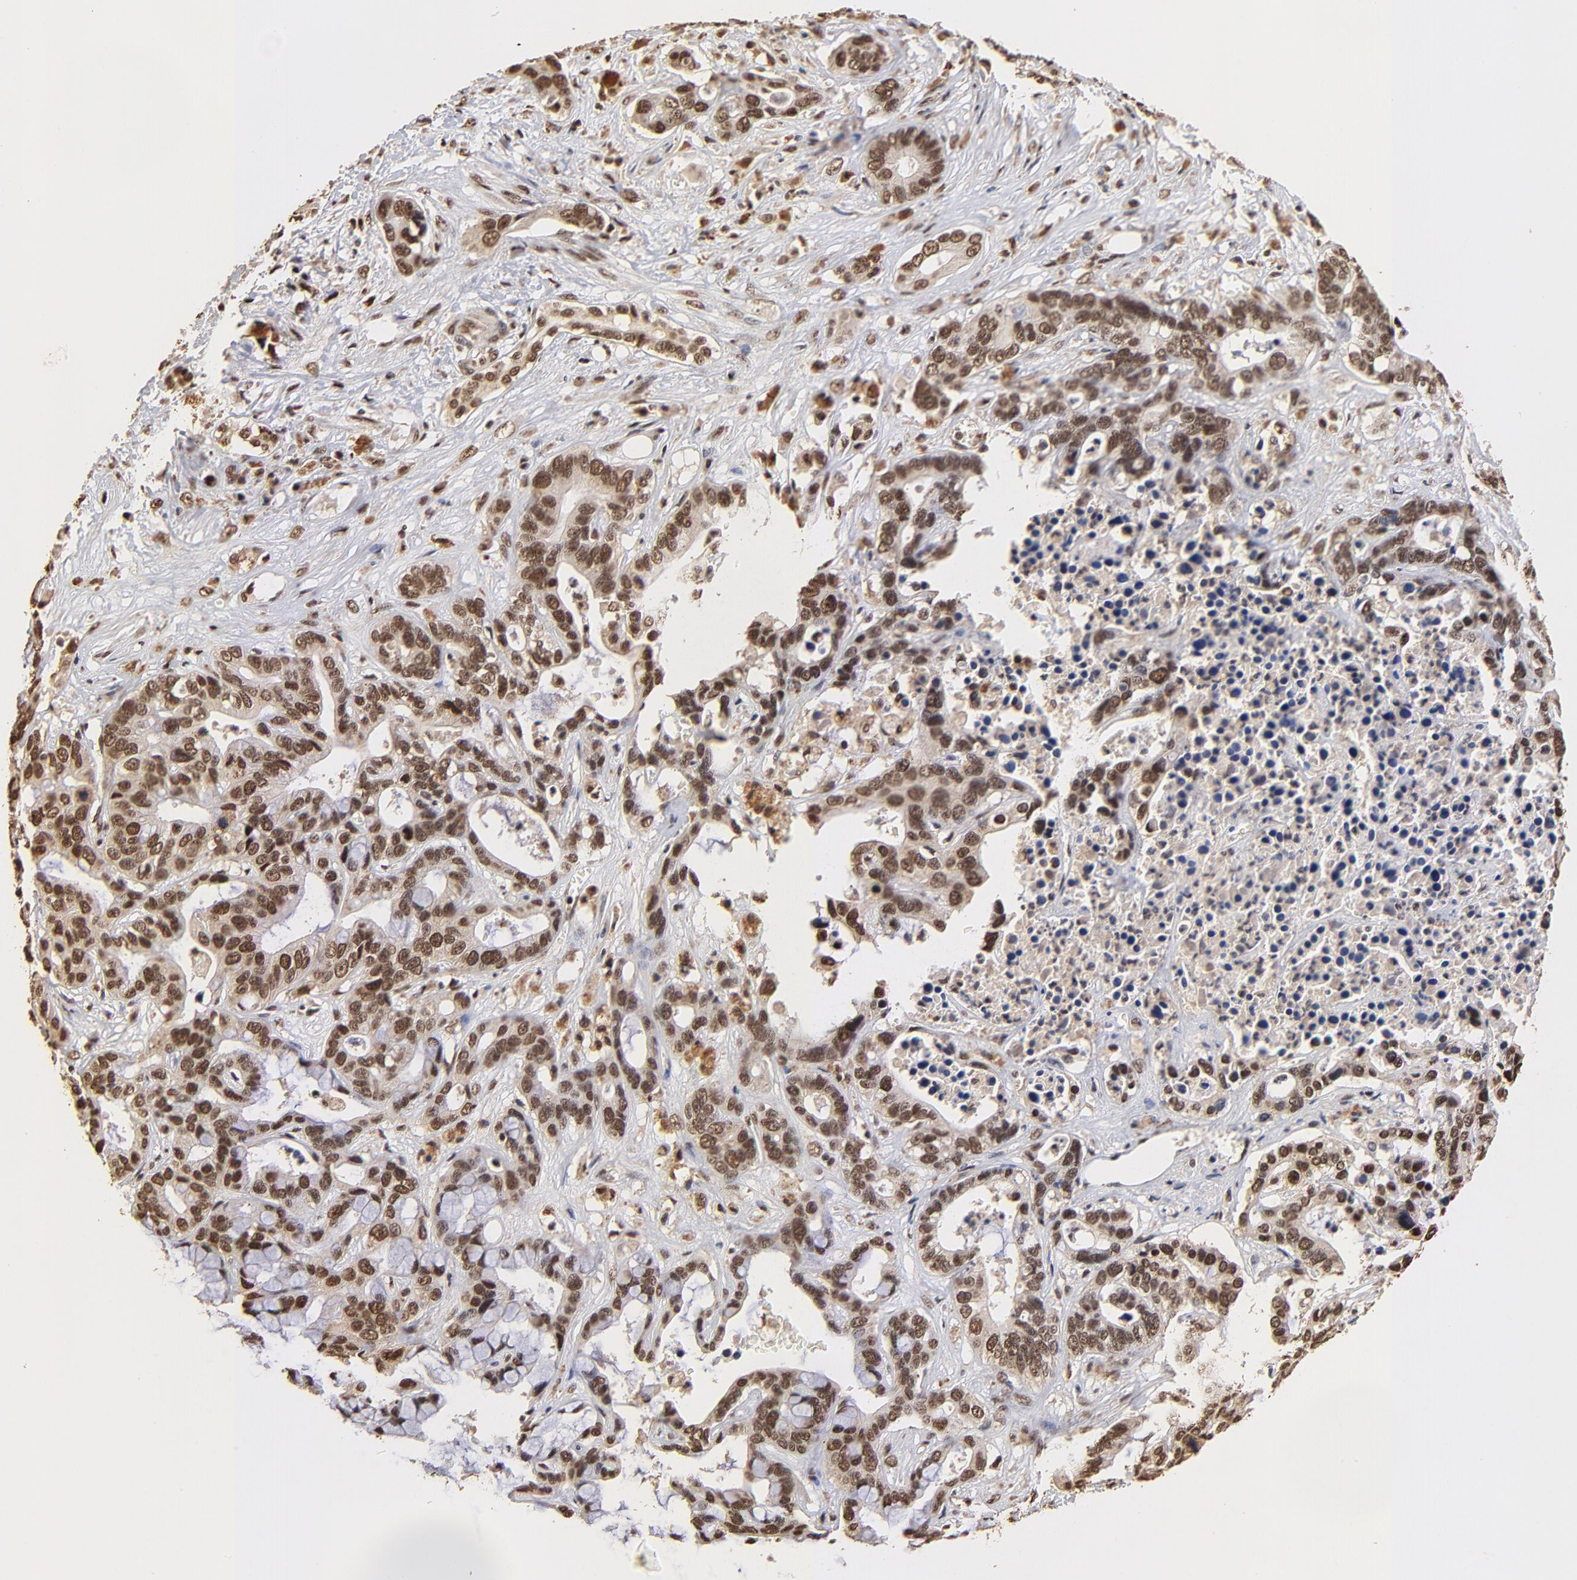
{"staining": {"intensity": "strong", "quantity": ">75%", "location": "nuclear"}, "tissue": "liver cancer", "cell_type": "Tumor cells", "image_type": "cancer", "snomed": [{"axis": "morphology", "description": "Cholangiocarcinoma"}, {"axis": "topography", "description": "Liver"}], "caption": "Strong nuclear expression for a protein is present in approximately >75% of tumor cells of liver cancer (cholangiocarcinoma) using immunohistochemistry.", "gene": "MED12", "patient": {"sex": "female", "age": 65}}